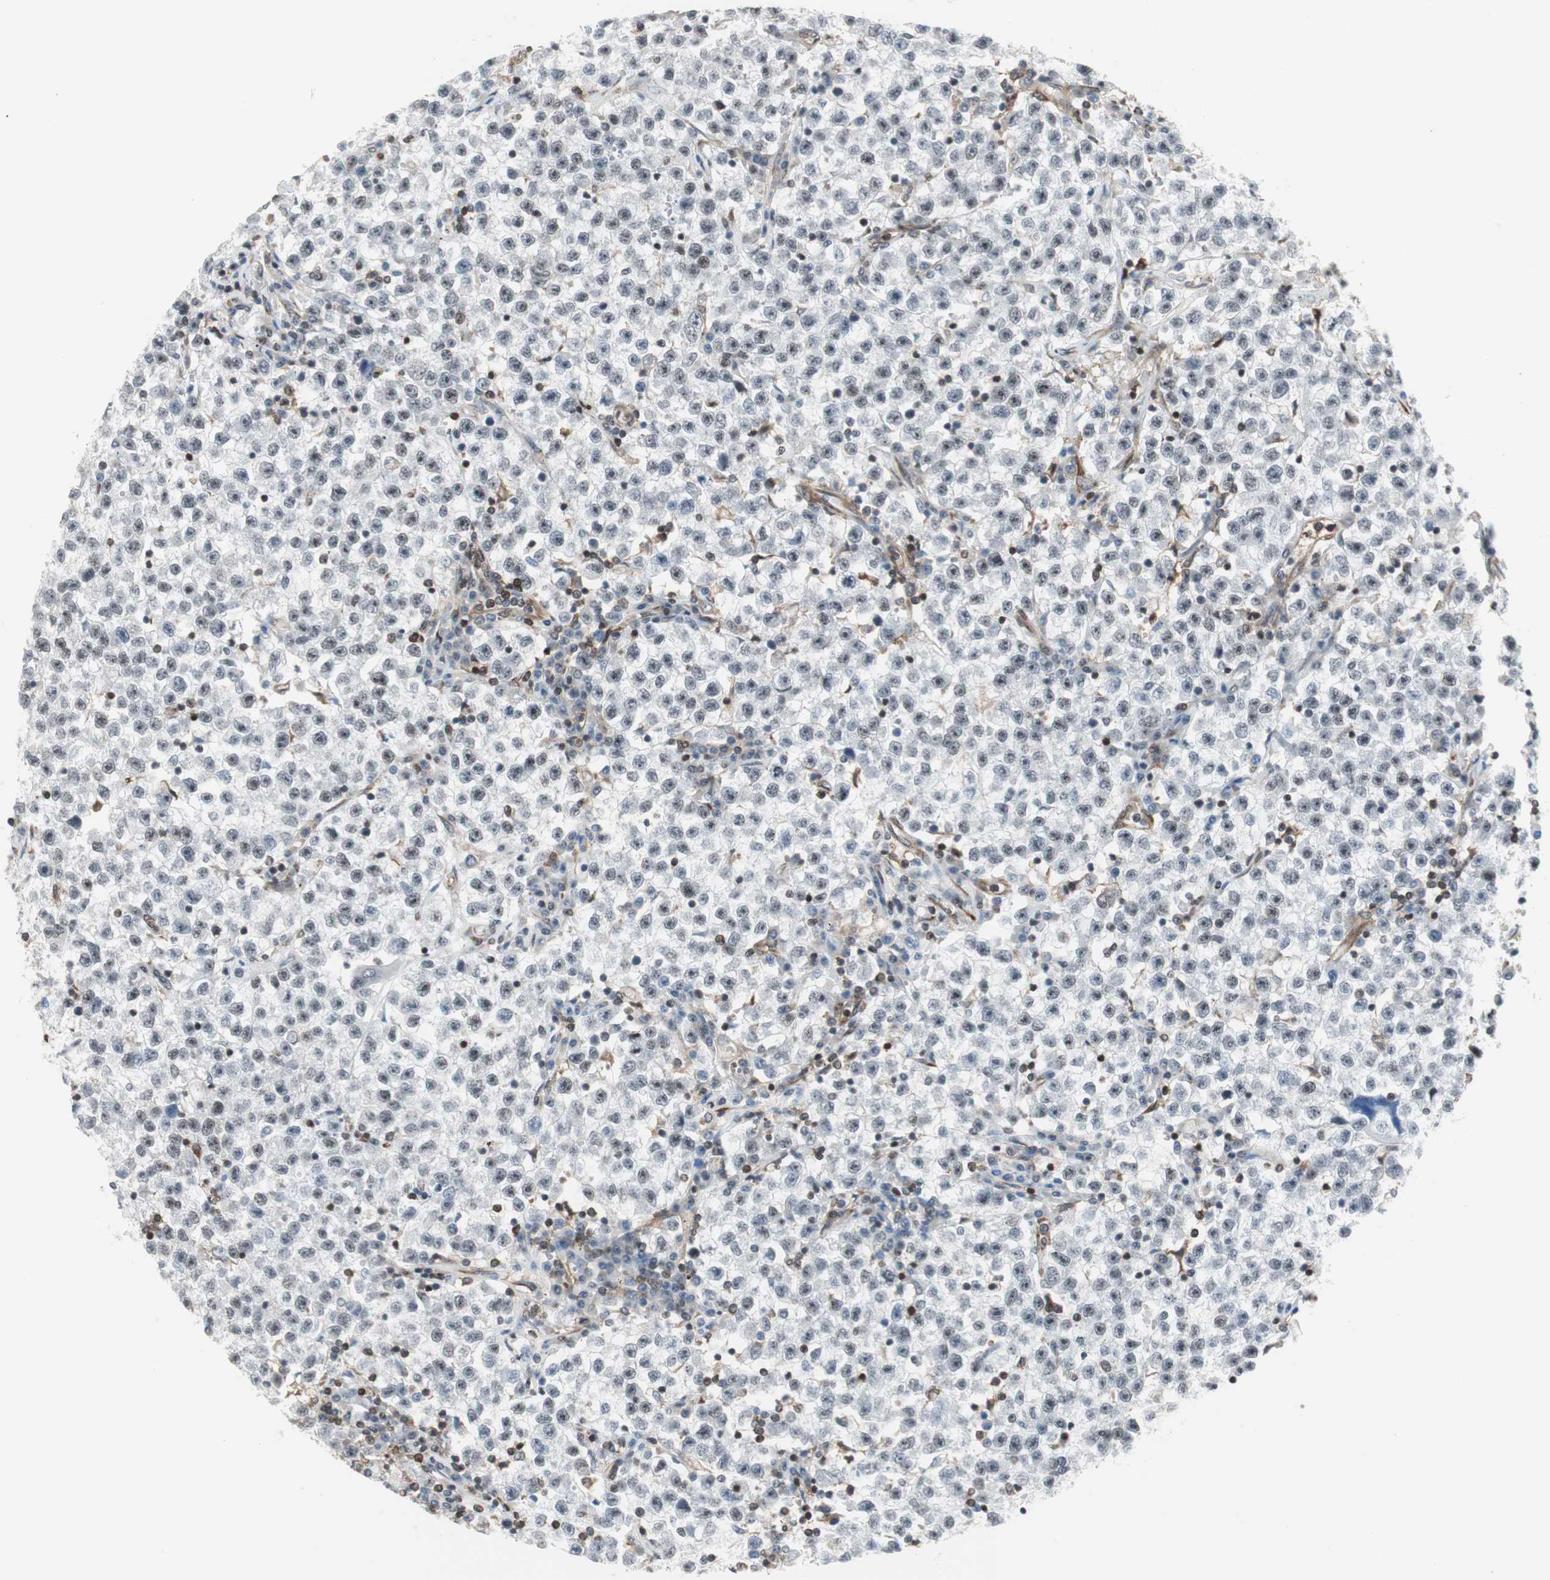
{"staining": {"intensity": "negative", "quantity": "none", "location": "none"}, "tissue": "testis cancer", "cell_type": "Tumor cells", "image_type": "cancer", "snomed": [{"axis": "morphology", "description": "Seminoma, NOS"}, {"axis": "topography", "description": "Testis"}], "caption": "The image exhibits no significant staining in tumor cells of testis seminoma. (DAB (3,3'-diaminobenzidine) immunohistochemistry (IHC) with hematoxylin counter stain).", "gene": "ZNF512B", "patient": {"sex": "male", "age": 22}}